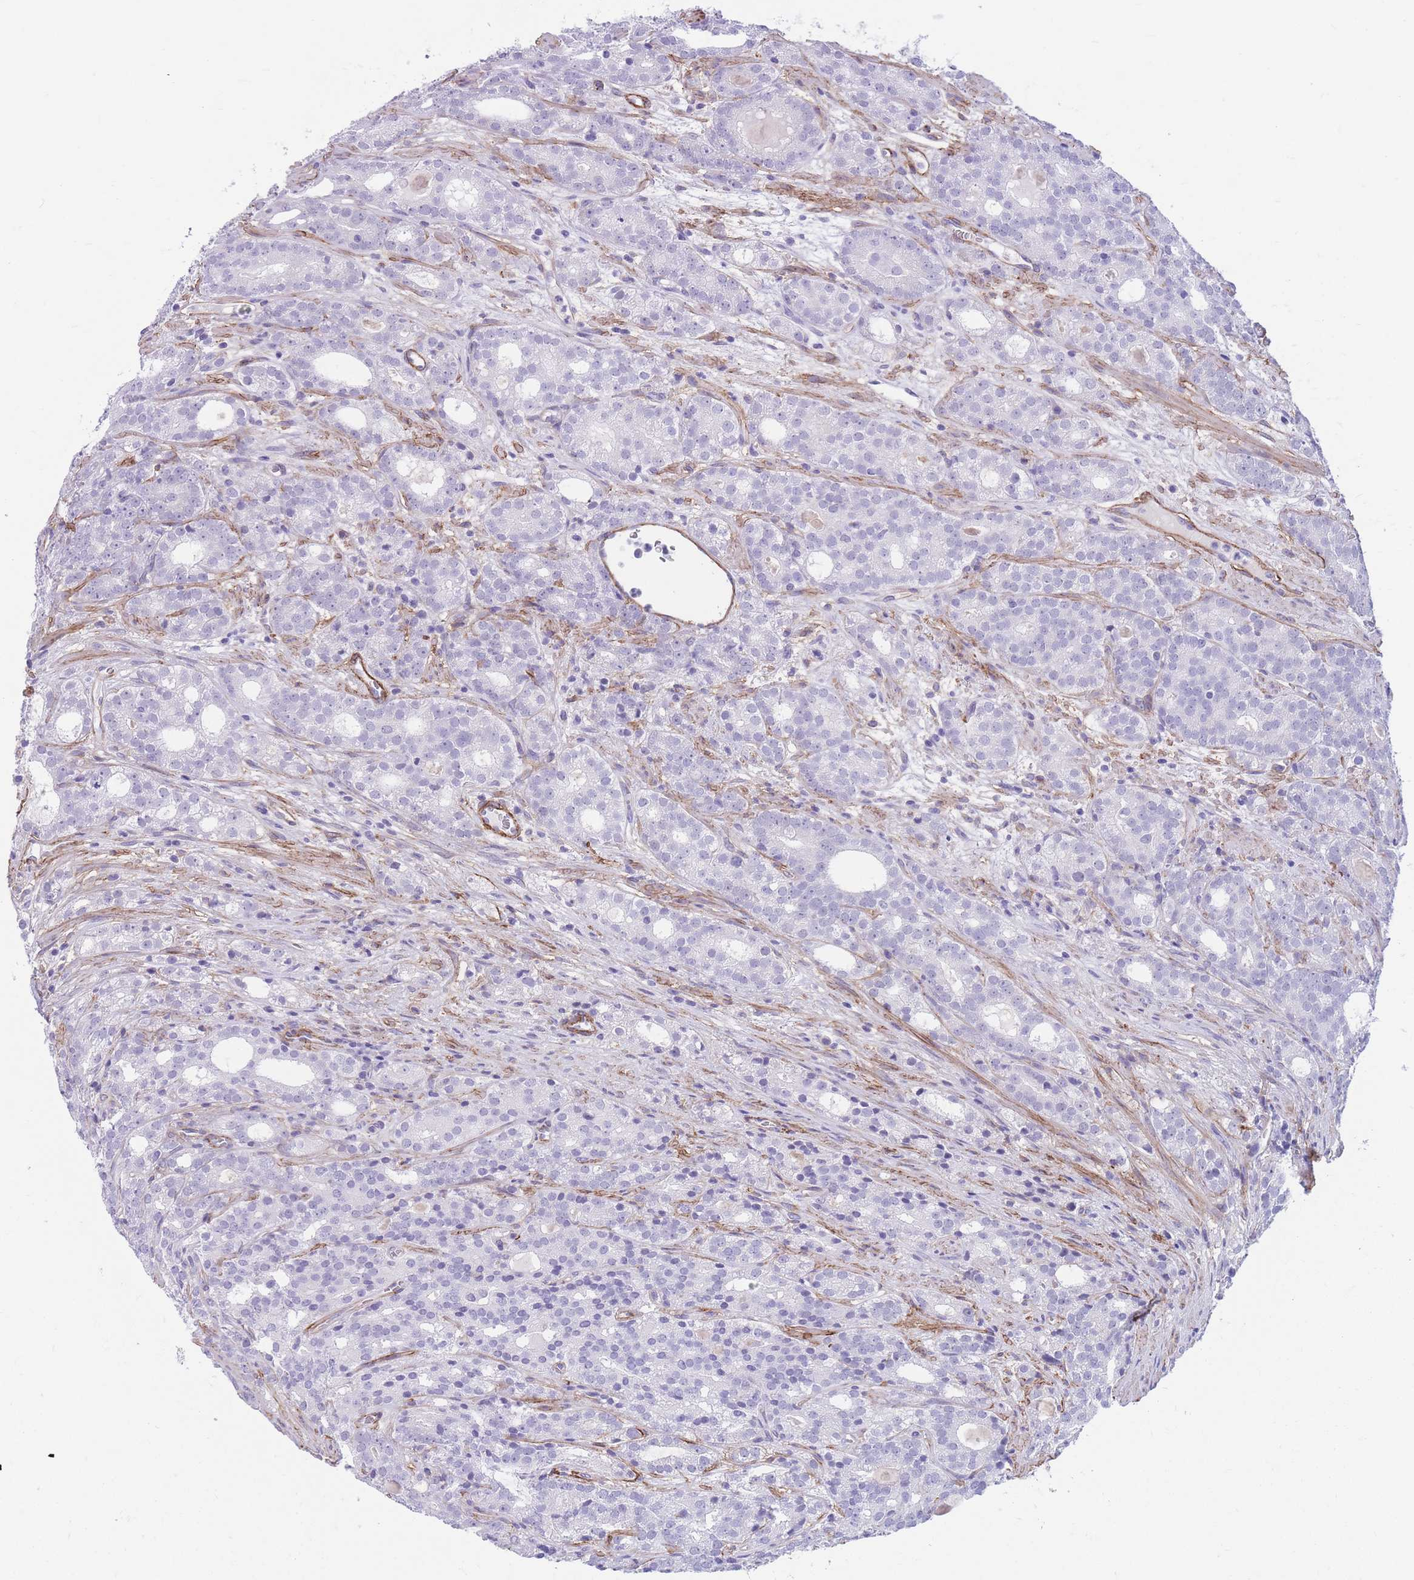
{"staining": {"intensity": "negative", "quantity": "none", "location": "none"}, "tissue": "prostate cancer", "cell_type": "Tumor cells", "image_type": "cancer", "snomed": [{"axis": "morphology", "description": "Adenocarcinoma, High grade"}, {"axis": "topography", "description": "Prostate"}], "caption": "Protein analysis of high-grade adenocarcinoma (prostate) reveals no significant staining in tumor cells.", "gene": "DPYD", "patient": {"sex": "male", "age": 64}}